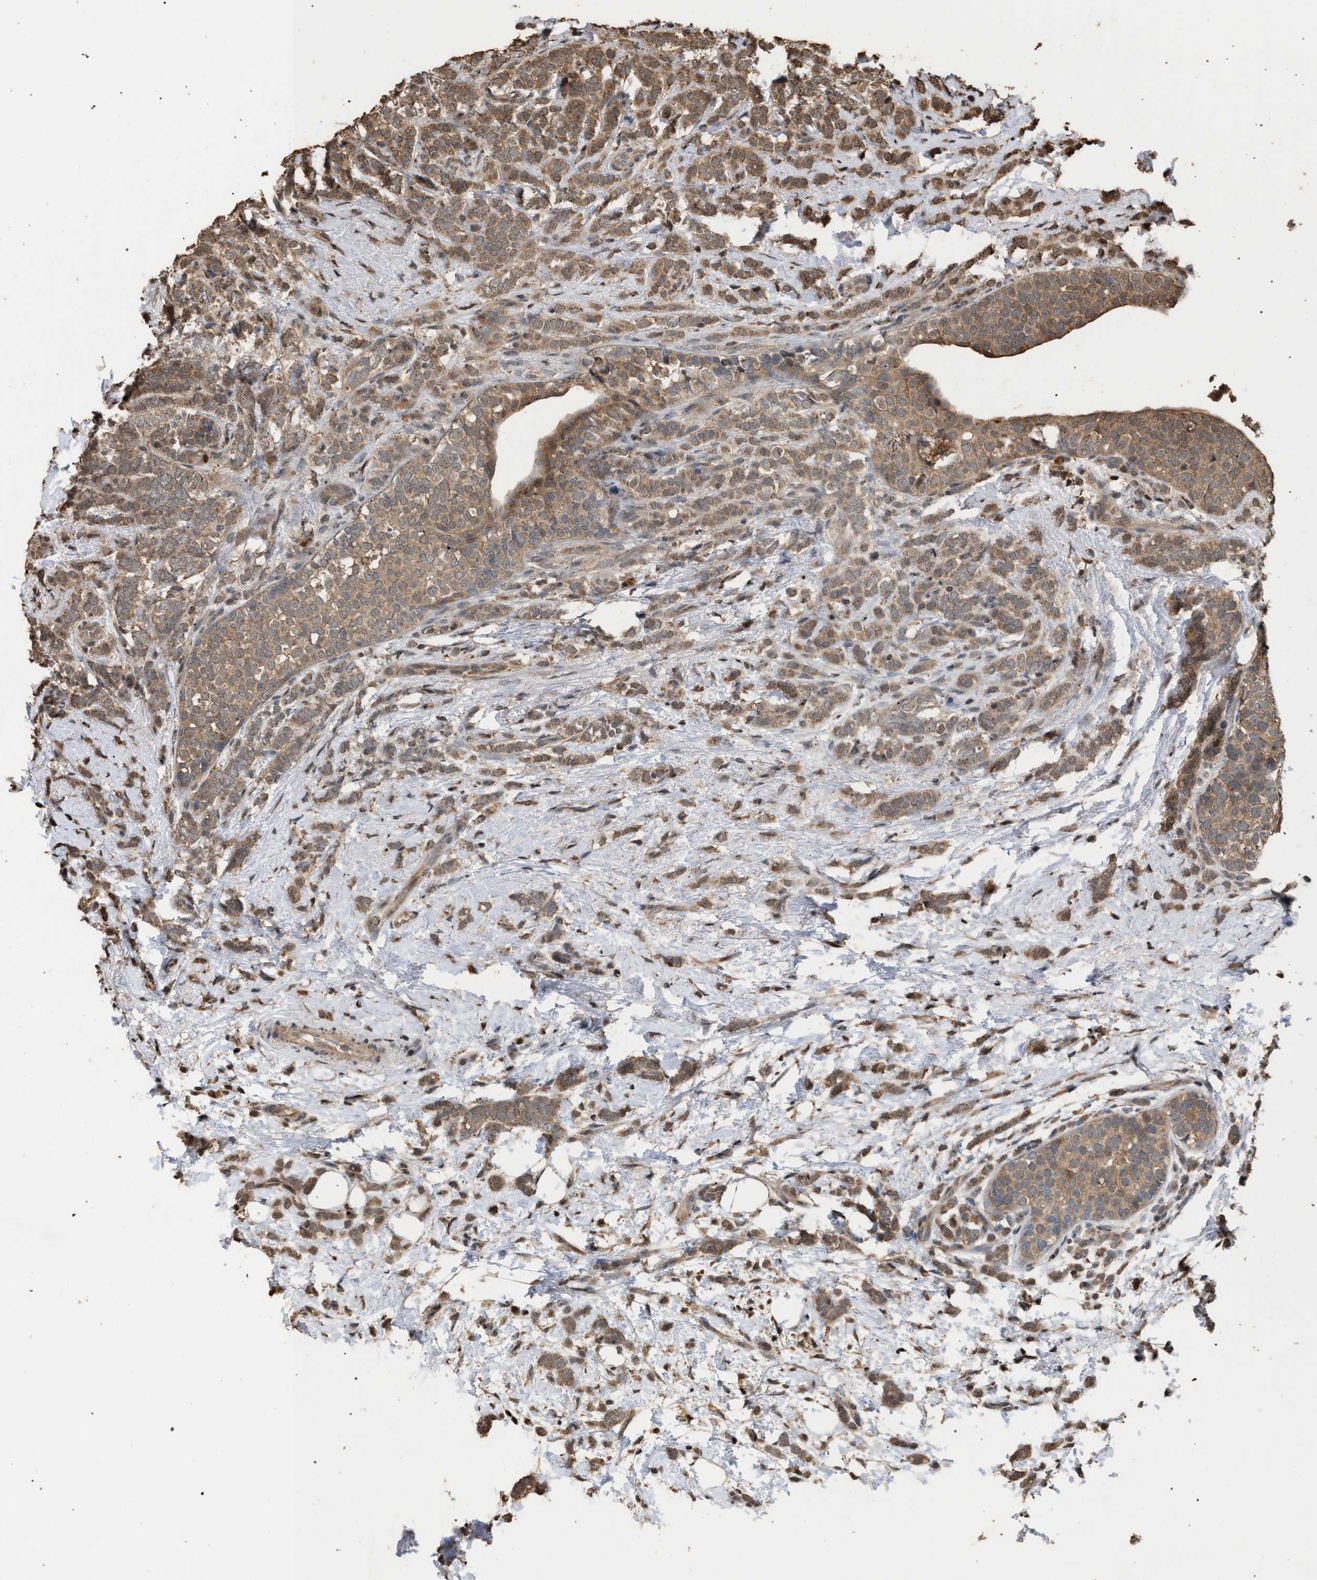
{"staining": {"intensity": "moderate", "quantity": ">75%", "location": "cytoplasmic/membranous"}, "tissue": "breast cancer", "cell_type": "Tumor cells", "image_type": "cancer", "snomed": [{"axis": "morphology", "description": "Lobular carcinoma"}, {"axis": "topography", "description": "Breast"}], "caption": "A micrograph of human breast cancer (lobular carcinoma) stained for a protein shows moderate cytoplasmic/membranous brown staining in tumor cells.", "gene": "NAA35", "patient": {"sex": "female", "age": 50}}